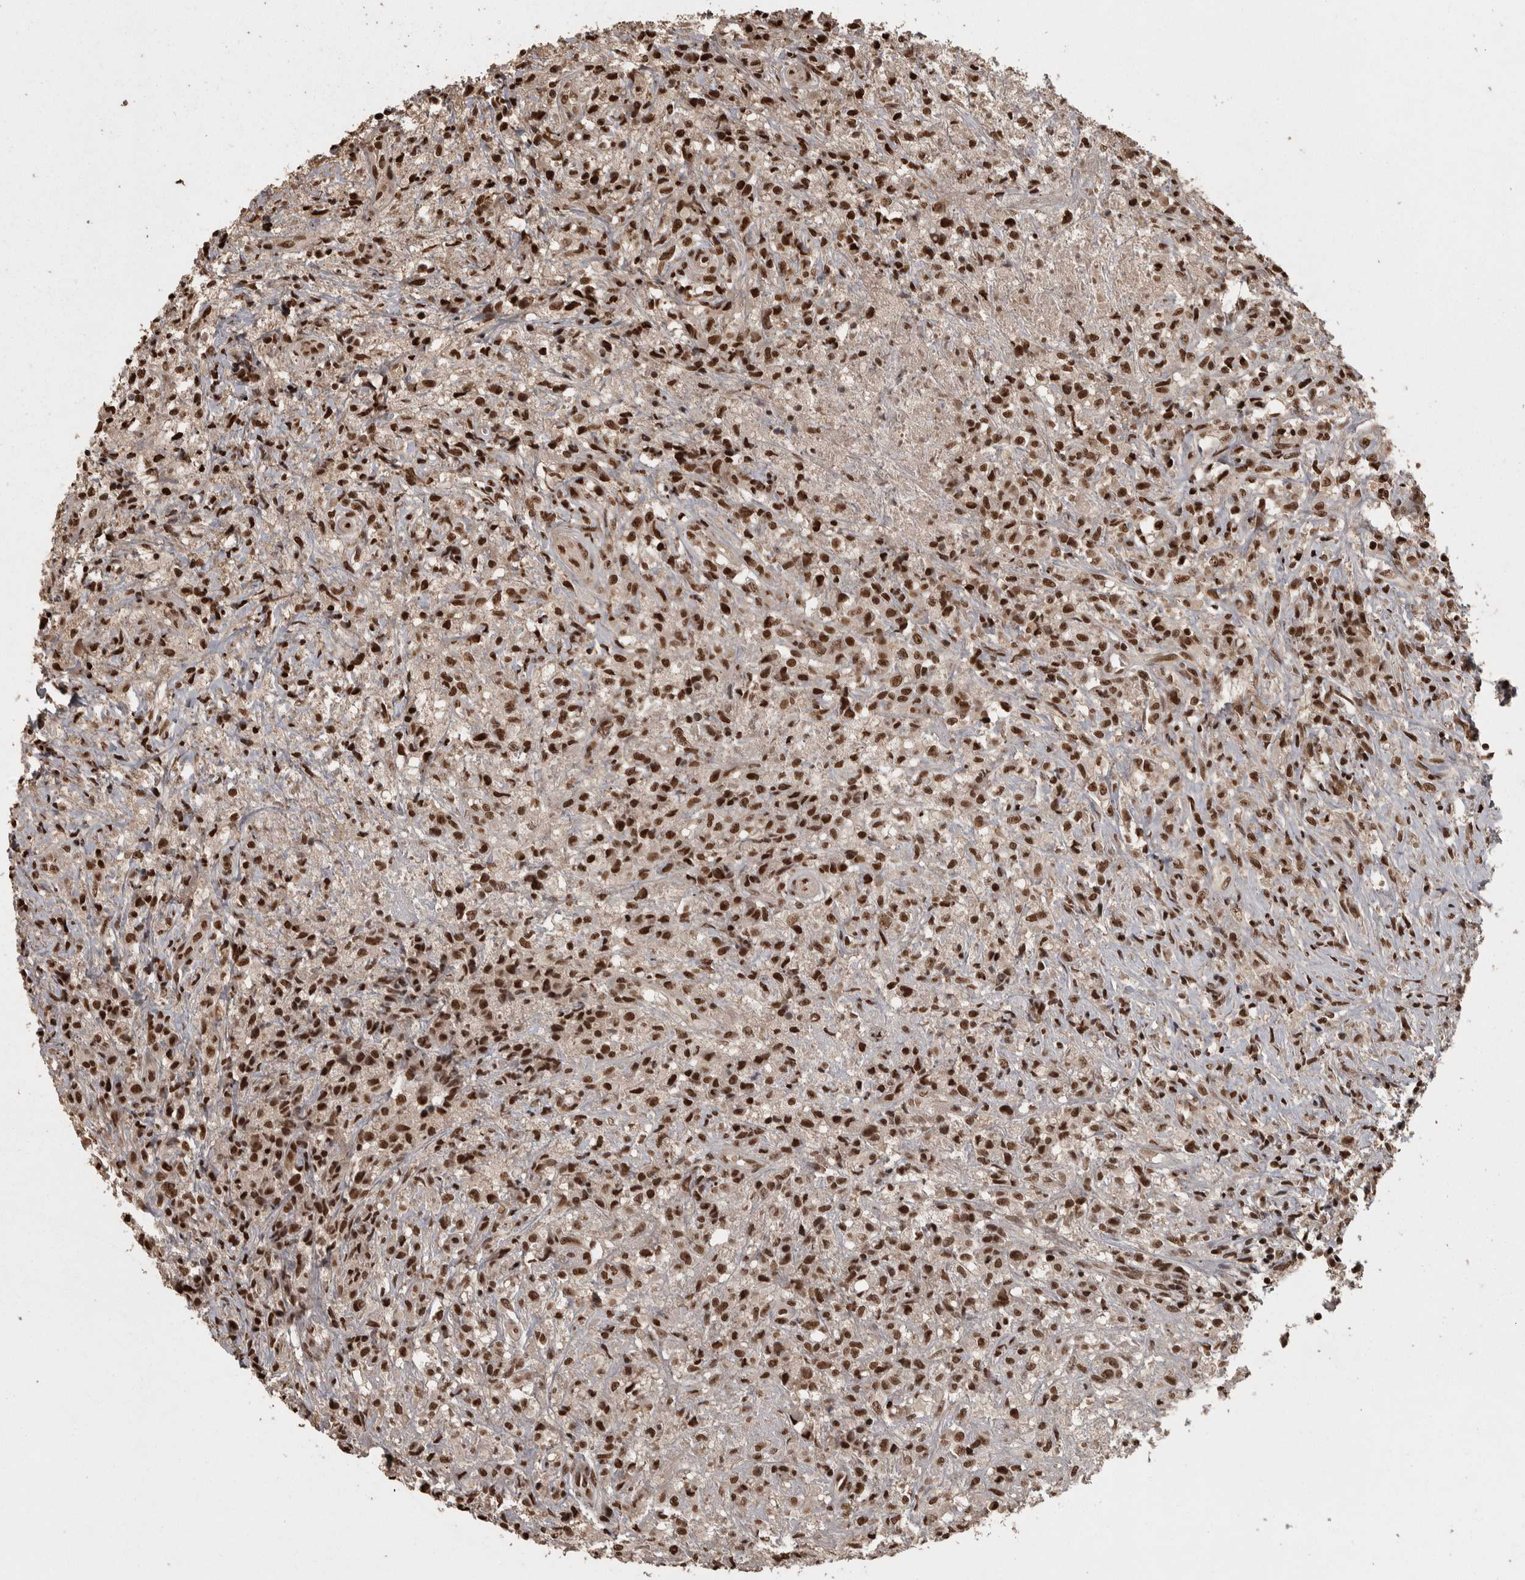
{"staining": {"intensity": "strong", "quantity": ">75%", "location": "nuclear"}, "tissue": "testis cancer", "cell_type": "Tumor cells", "image_type": "cancer", "snomed": [{"axis": "morphology", "description": "Carcinoma, Embryonal, NOS"}, {"axis": "topography", "description": "Testis"}], "caption": "Immunohistochemical staining of embryonal carcinoma (testis) shows strong nuclear protein staining in about >75% of tumor cells.", "gene": "ZFHX4", "patient": {"sex": "male", "age": 2}}